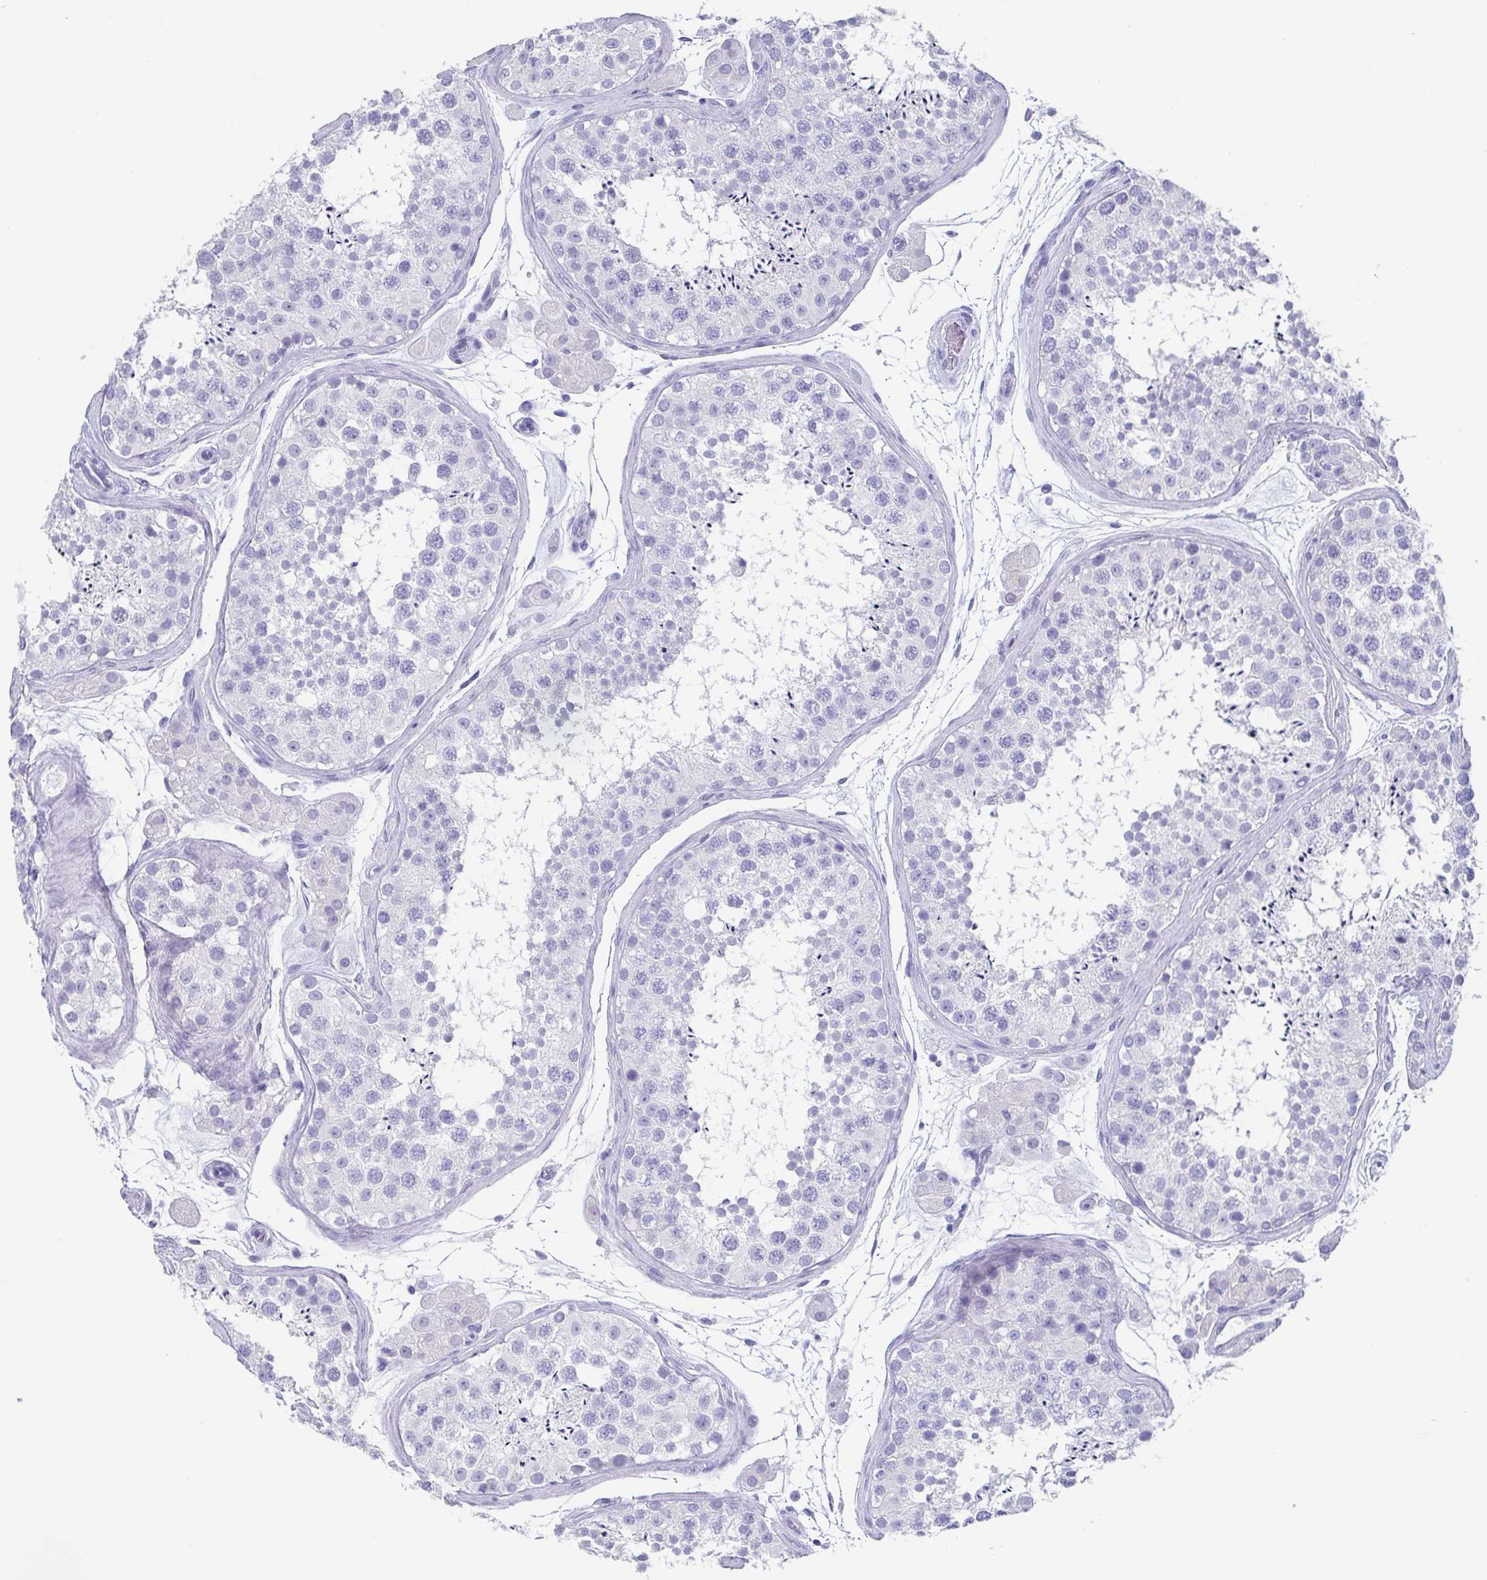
{"staining": {"intensity": "negative", "quantity": "none", "location": "none"}, "tissue": "testis", "cell_type": "Cells in seminiferous ducts", "image_type": "normal", "snomed": [{"axis": "morphology", "description": "Normal tissue, NOS"}, {"axis": "topography", "description": "Testis"}], "caption": "A histopathology image of human testis is negative for staining in cells in seminiferous ducts. (DAB (3,3'-diaminobenzidine) immunohistochemistry with hematoxylin counter stain).", "gene": "SCGN", "patient": {"sex": "male", "age": 41}}